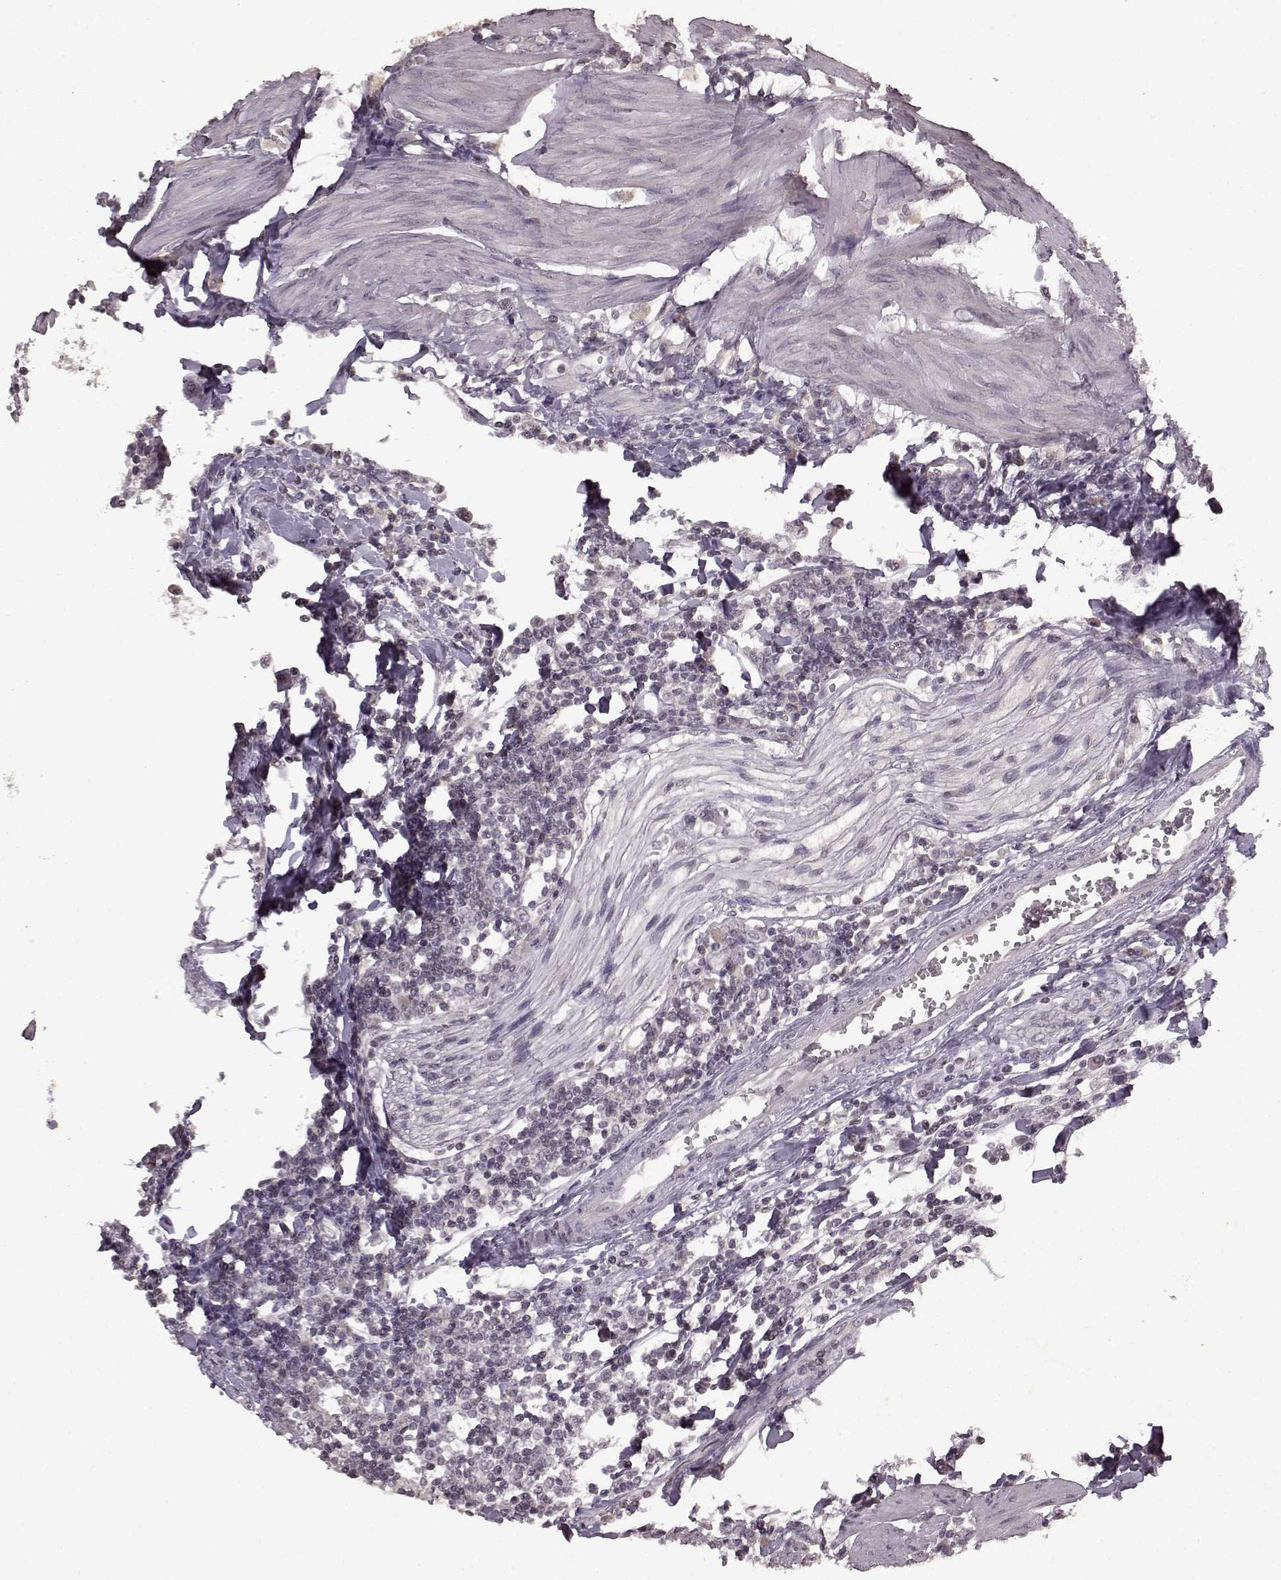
{"staining": {"intensity": "negative", "quantity": "none", "location": "none"}, "tissue": "urothelial cancer", "cell_type": "Tumor cells", "image_type": "cancer", "snomed": [{"axis": "morphology", "description": "Urothelial carcinoma, High grade"}, {"axis": "topography", "description": "Urinary bladder"}], "caption": "Protein analysis of high-grade urothelial carcinoma reveals no significant expression in tumor cells.", "gene": "LHB", "patient": {"sex": "female", "age": 58}}